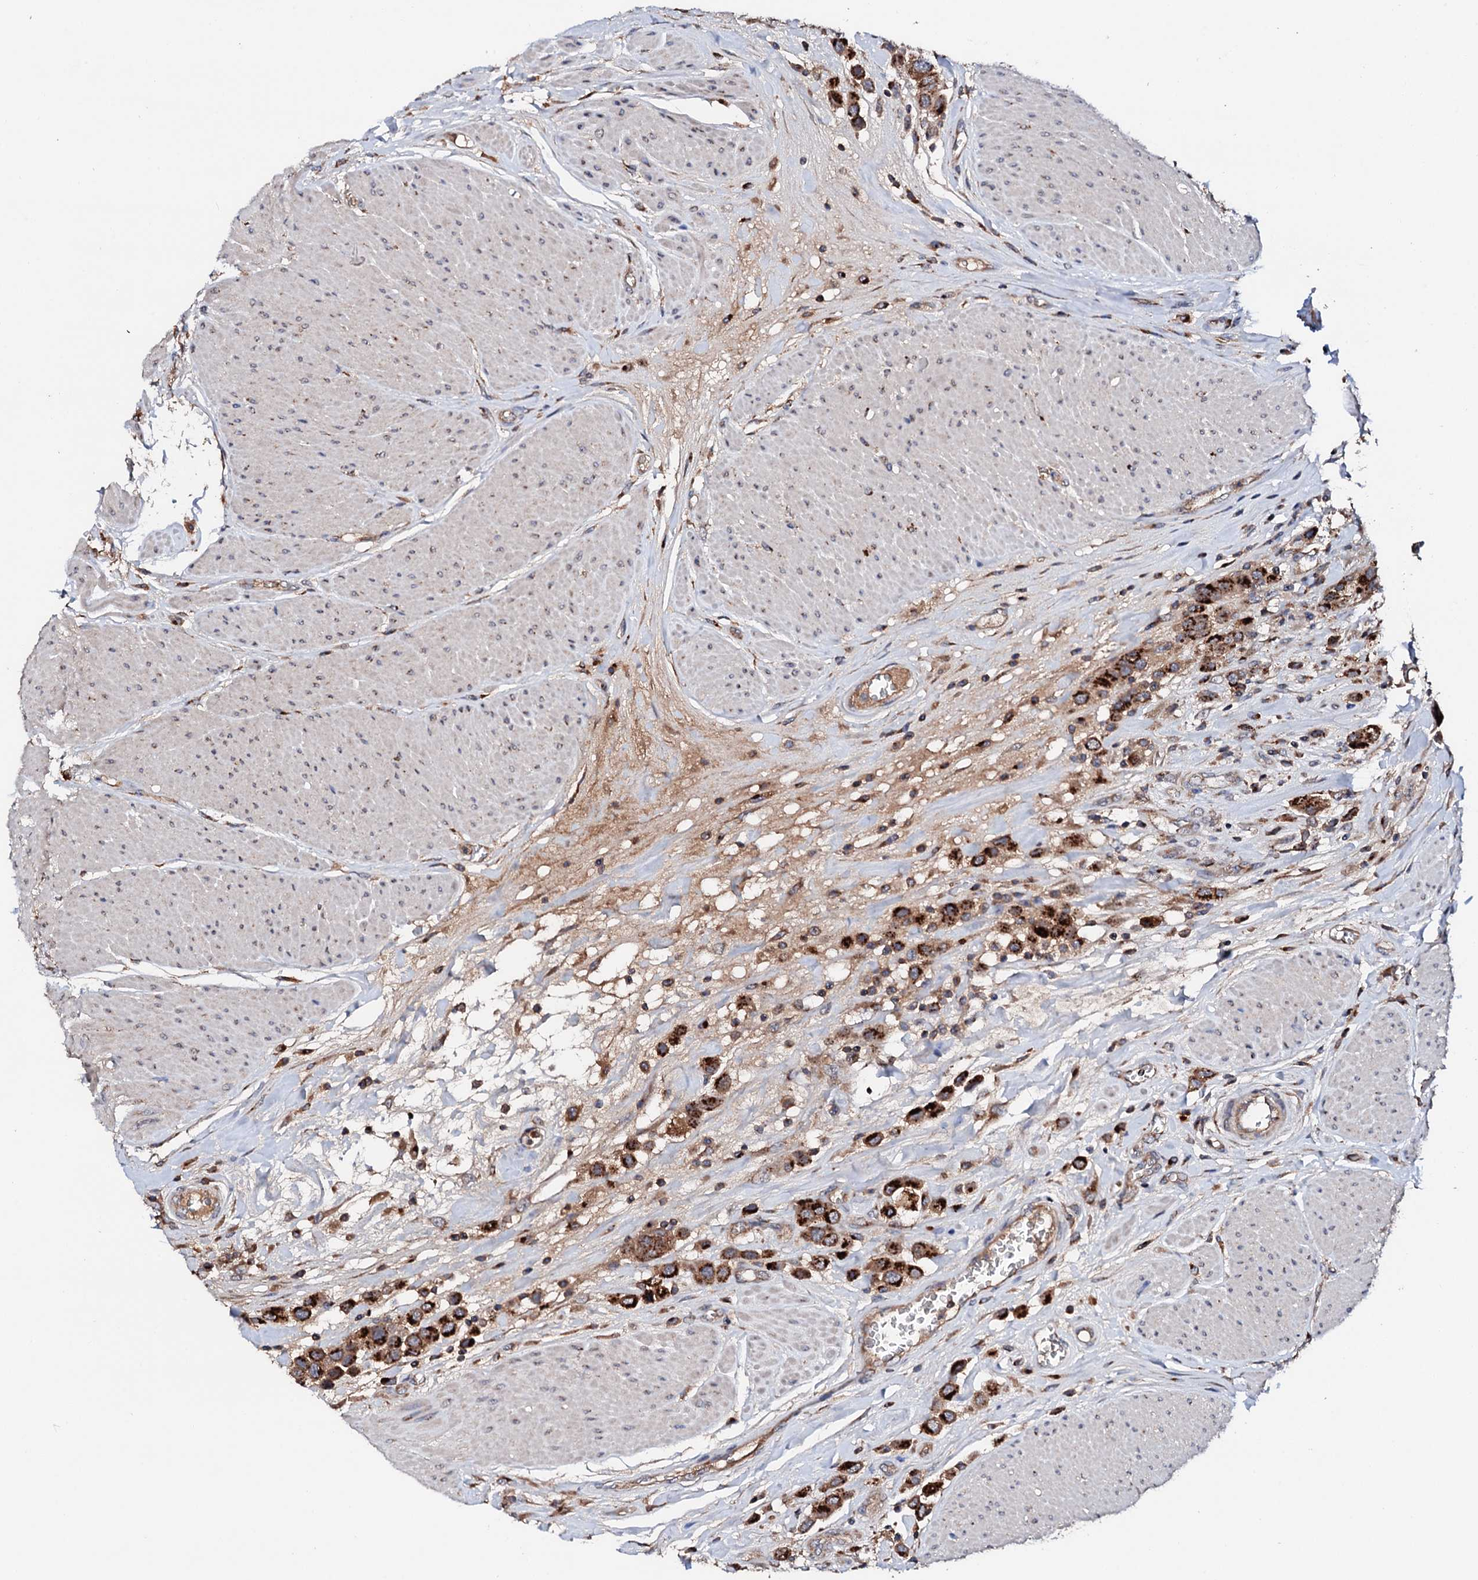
{"staining": {"intensity": "strong", "quantity": ">75%", "location": "cytoplasmic/membranous"}, "tissue": "urothelial cancer", "cell_type": "Tumor cells", "image_type": "cancer", "snomed": [{"axis": "morphology", "description": "Urothelial carcinoma, High grade"}, {"axis": "topography", "description": "Urinary bladder"}], "caption": "Urothelial cancer tissue shows strong cytoplasmic/membranous expression in about >75% of tumor cells", "gene": "ST3GAL1", "patient": {"sex": "male", "age": 50}}